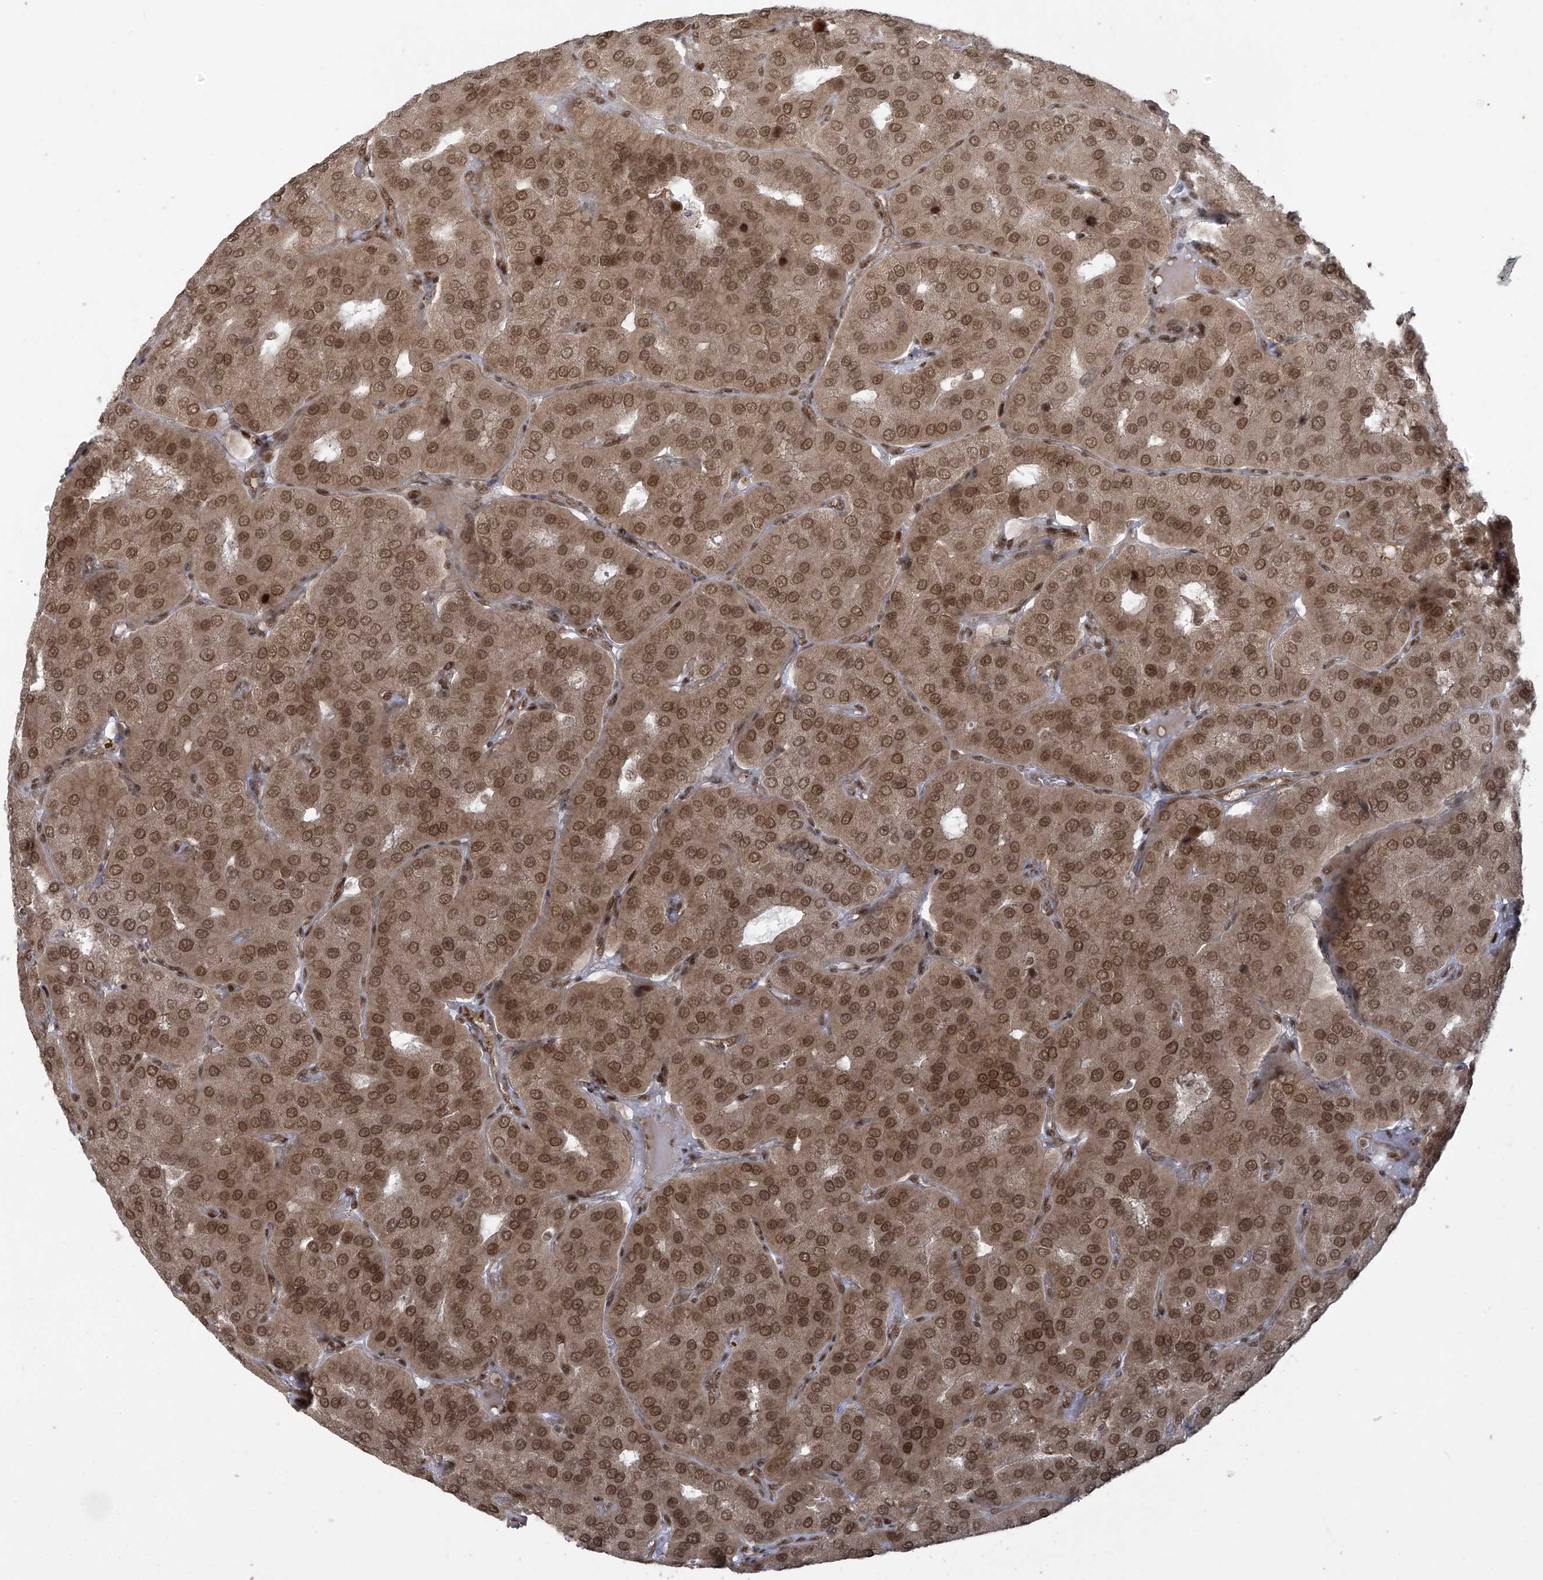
{"staining": {"intensity": "moderate", "quantity": ">75%", "location": "nuclear"}, "tissue": "parathyroid gland", "cell_type": "Glandular cells", "image_type": "normal", "snomed": [{"axis": "morphology", "description": "Normal tissue, NOS"}, {"axis": "morphology", "description": "Adenoma, NOS"}, {"axis": "topography", "description": "Parathyroid gland"}], "caption": "Parathyroid gland stained with a brown dye displays moderate nuclear positive staining in approximately >75% of glandular cells.", "gene": "ARHGEF3", "patient": {"sex": "female", "age": 86}}